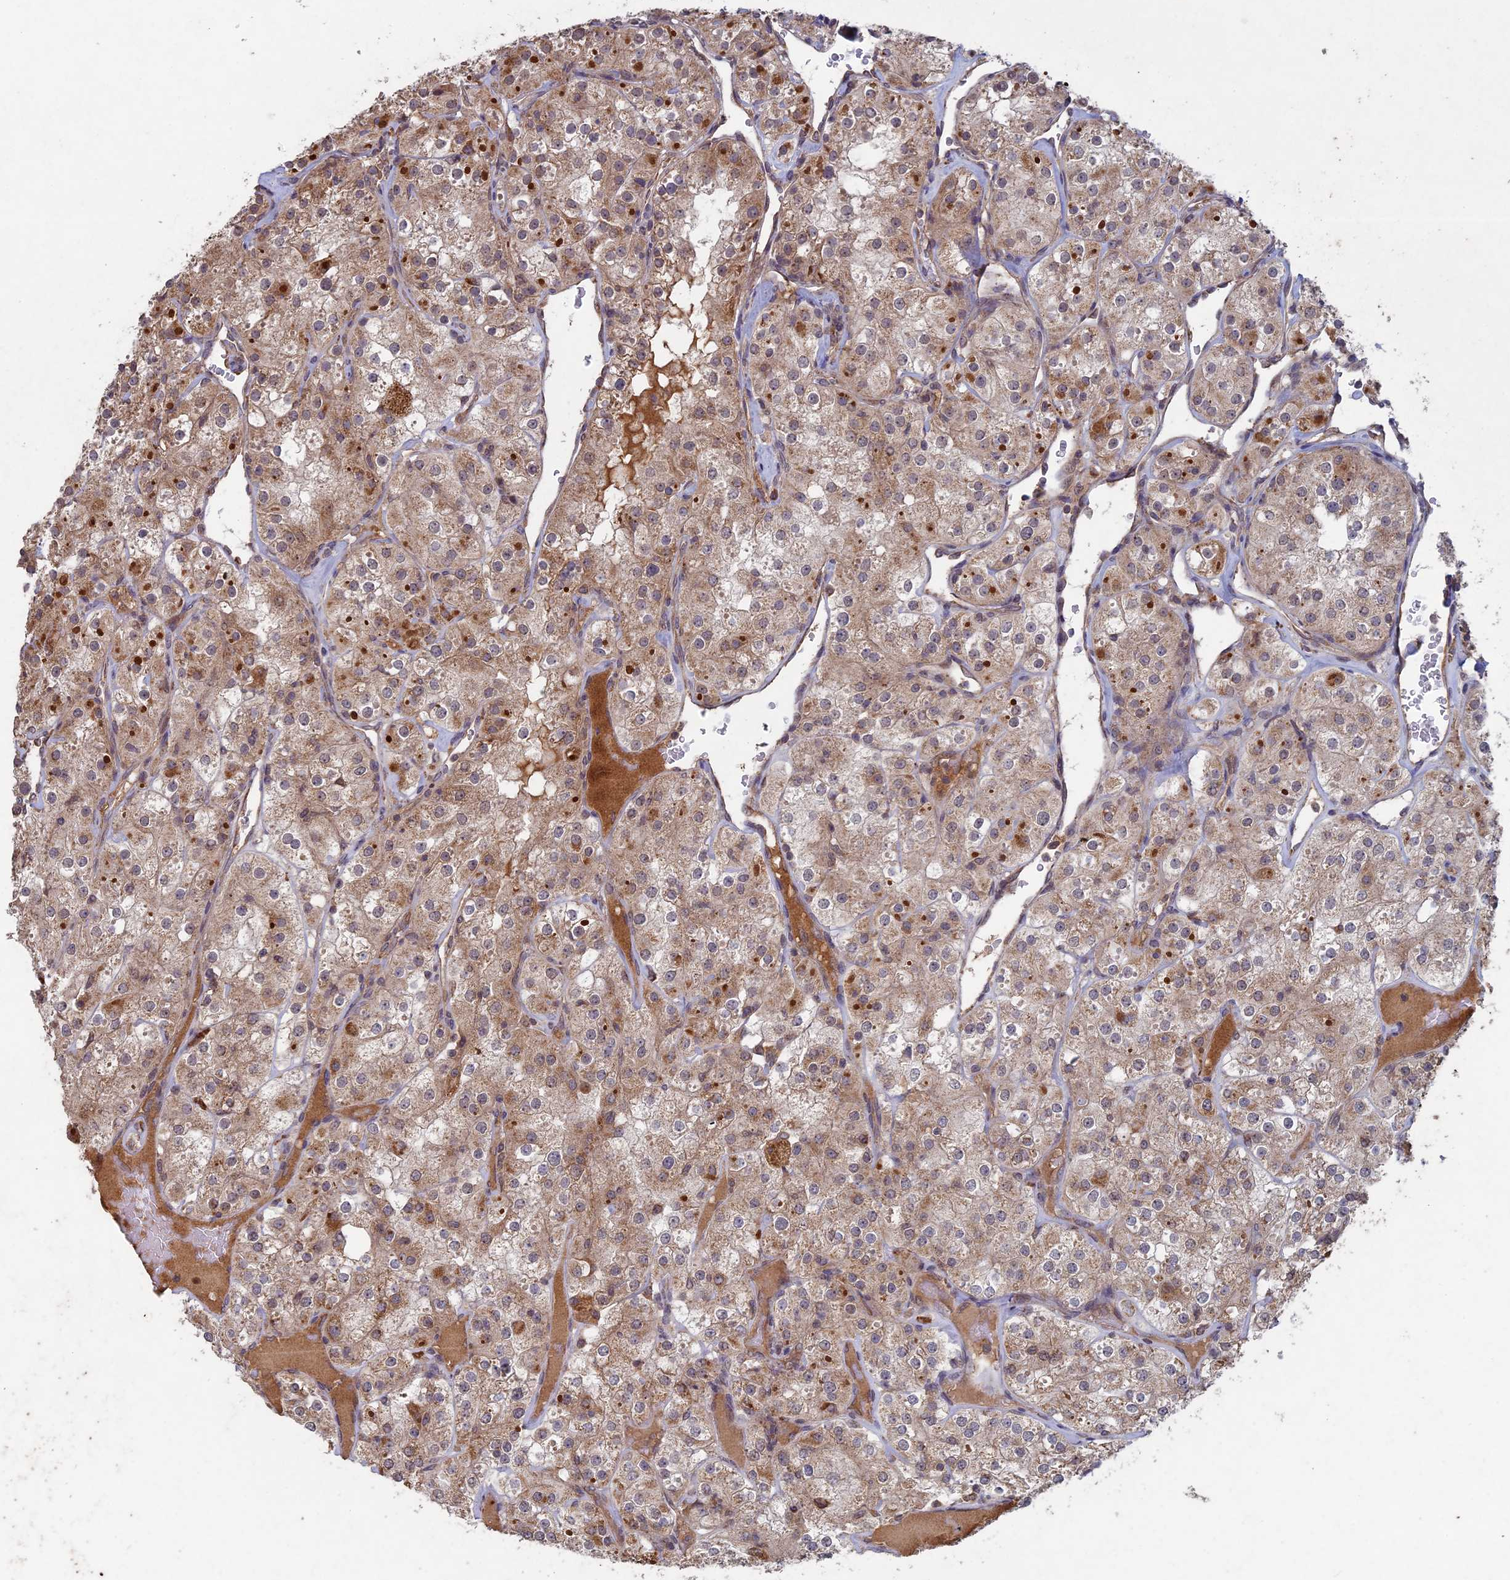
{"staining": {"intensity": "moderate", "quantity": ">75%", "location": "cytoplasmic/membranous"}, "tissue": "renal cancer", "cell_type": "Tumor cells", "image_type": "cancer", "snomed": [{"axis": "morphology", "description": "Adenocarcinoma, NOS"}, {"axis": "topography", "description": "Kidney"}], "caption": "DAB (3,3'-diaminobenzidine) immunohistochemical staining of human renal adenocarcinoma demonstrates moderate cytoplasmic/membranous protein positivity in about >75% of tumor cells.", "gene": "RCCD1", "patient": {"sex": "male", "age": 77}}